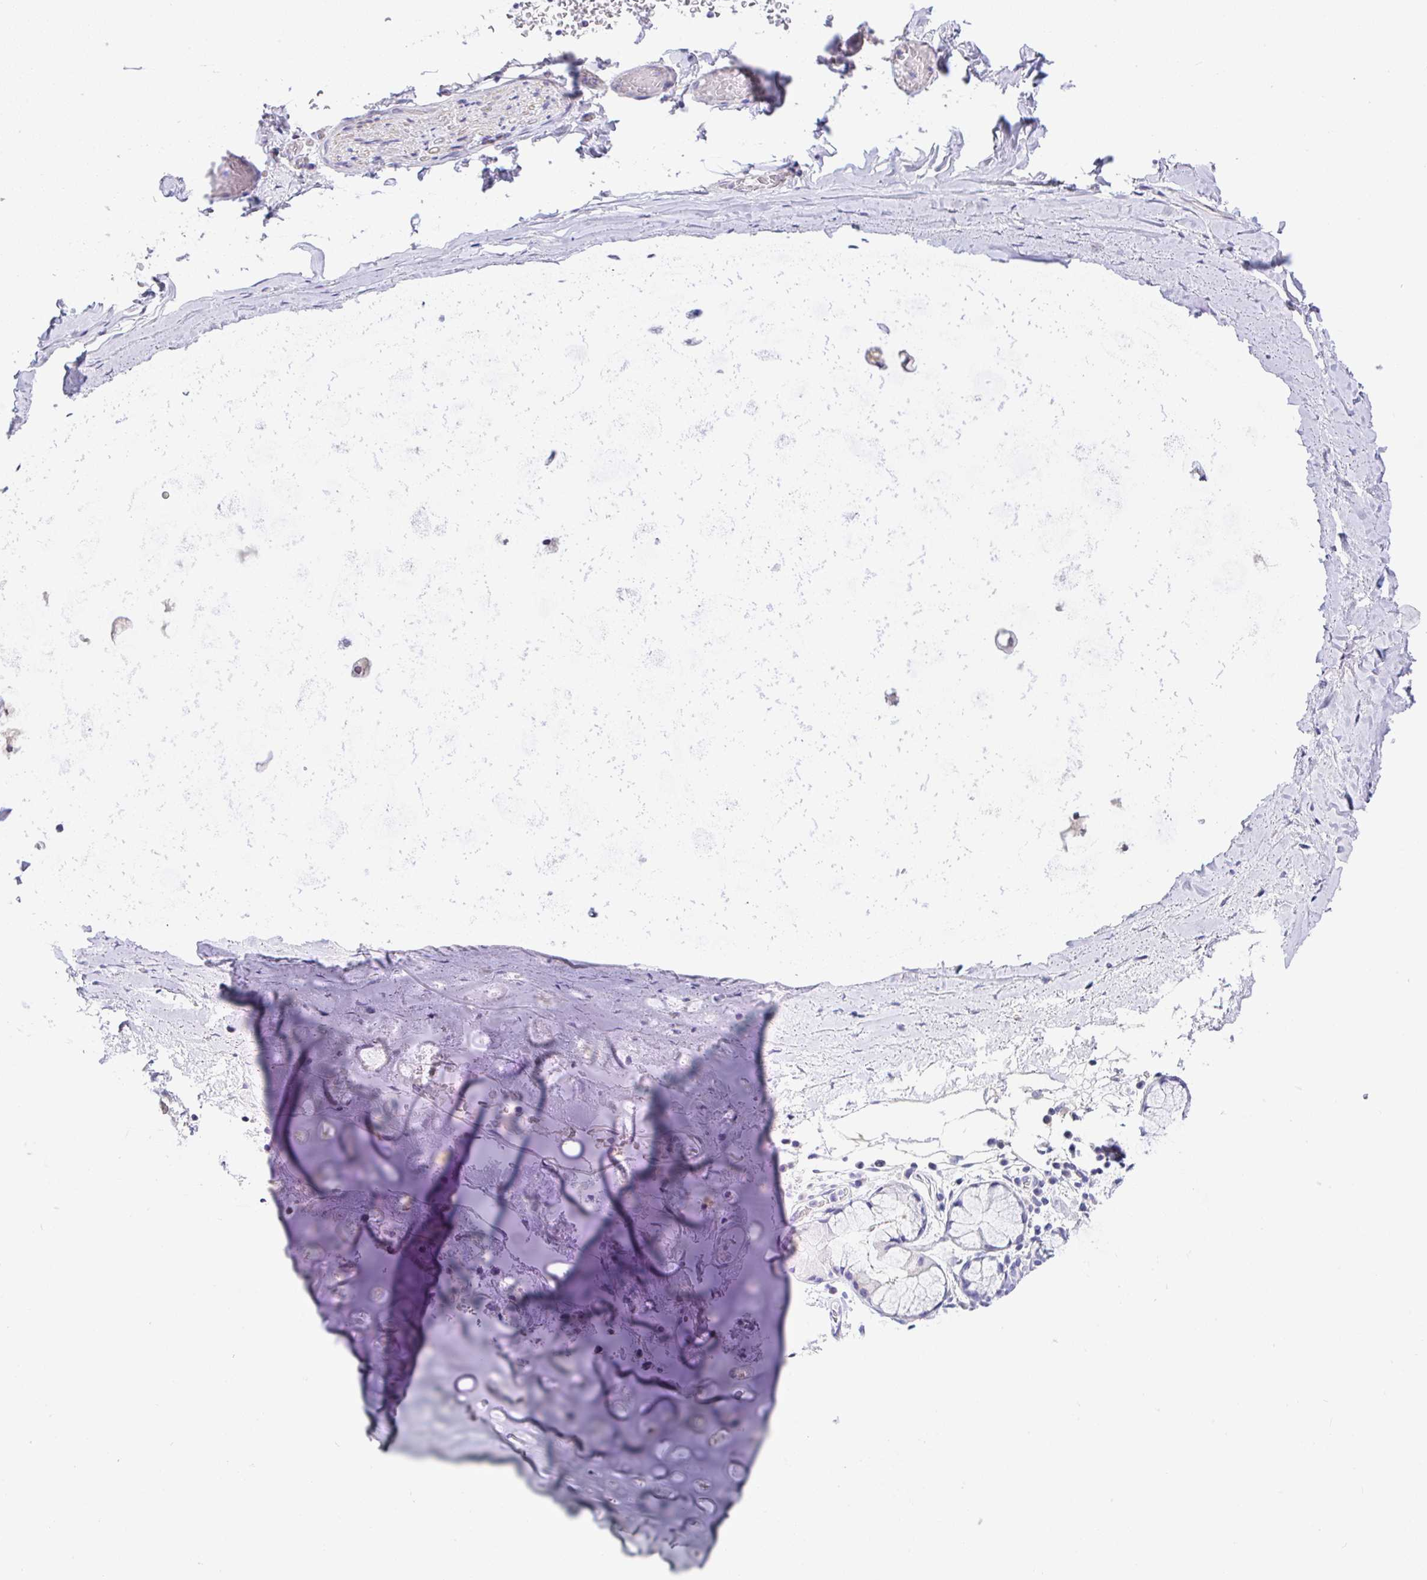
{"staining": {"intensity": "negative", "quantity": "none", "location": "none"}, "tissue": "adipose tissue", "cell_type": "Adipocytes", "image_type": "normal", "snomed": [{"axis": "morphology", "description": "Normal tissue, NOS"}, {"axis": "morphology", "description": "Degeneration, NOS"}, {"axis": "topography", "description": "Cartilage tissue"}, {"axis": "topography", "description": "Lung"}], "caption": "An image of adipose tissue stained for a protein reveals no brown staining in adipocytes. (Stains: DAB IHC with hematoxylin counter stain, Microscopy: brightfield microscopy at high magnification).", "gene": "SERPINE3", "patient": {"sex": "female", "age": 61}}